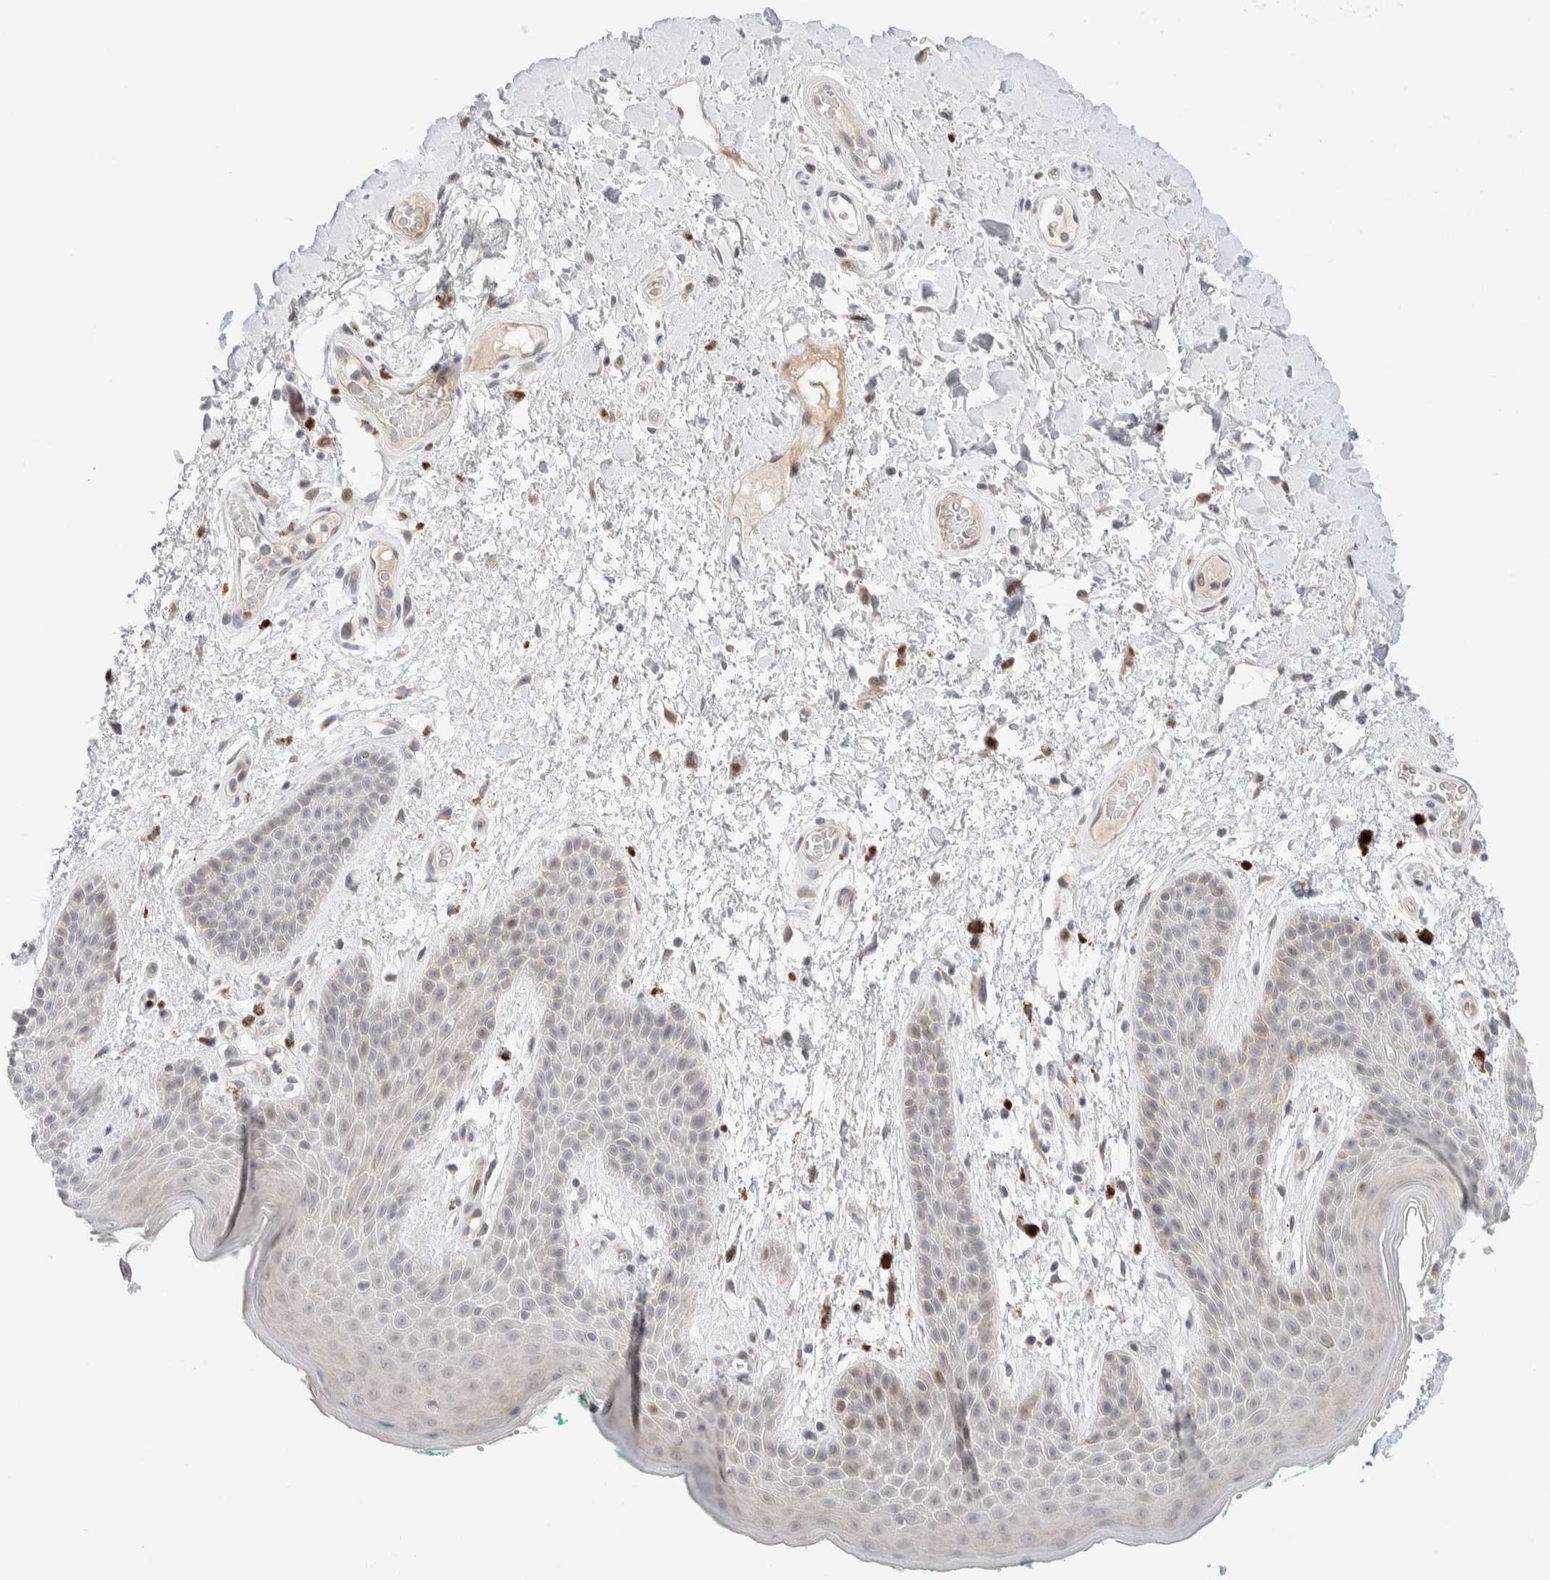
{"staining": {"intensity": "weak", "quantity": "<25%", "location": "nuclear"}, "tissue": "skin", "cell_type": "Epidermal cells", "image_type": "normal", "snomed": [{"axis": "morphology", "description": "Normal tissue, NOS"}, {"axis": "topography", "description": "Anal"}], "caption": "Unremarkable skin was stained to show a protein in brown. There is no significant positivity in epidermal cells. The staining was performed using DAB to visualize the protein expression in brown, while the nuclei were stained in blue with hematoxylin (Magnification: 20x).", "gene": "CHKA", "patient": {"sex": "male", "age": 74}}